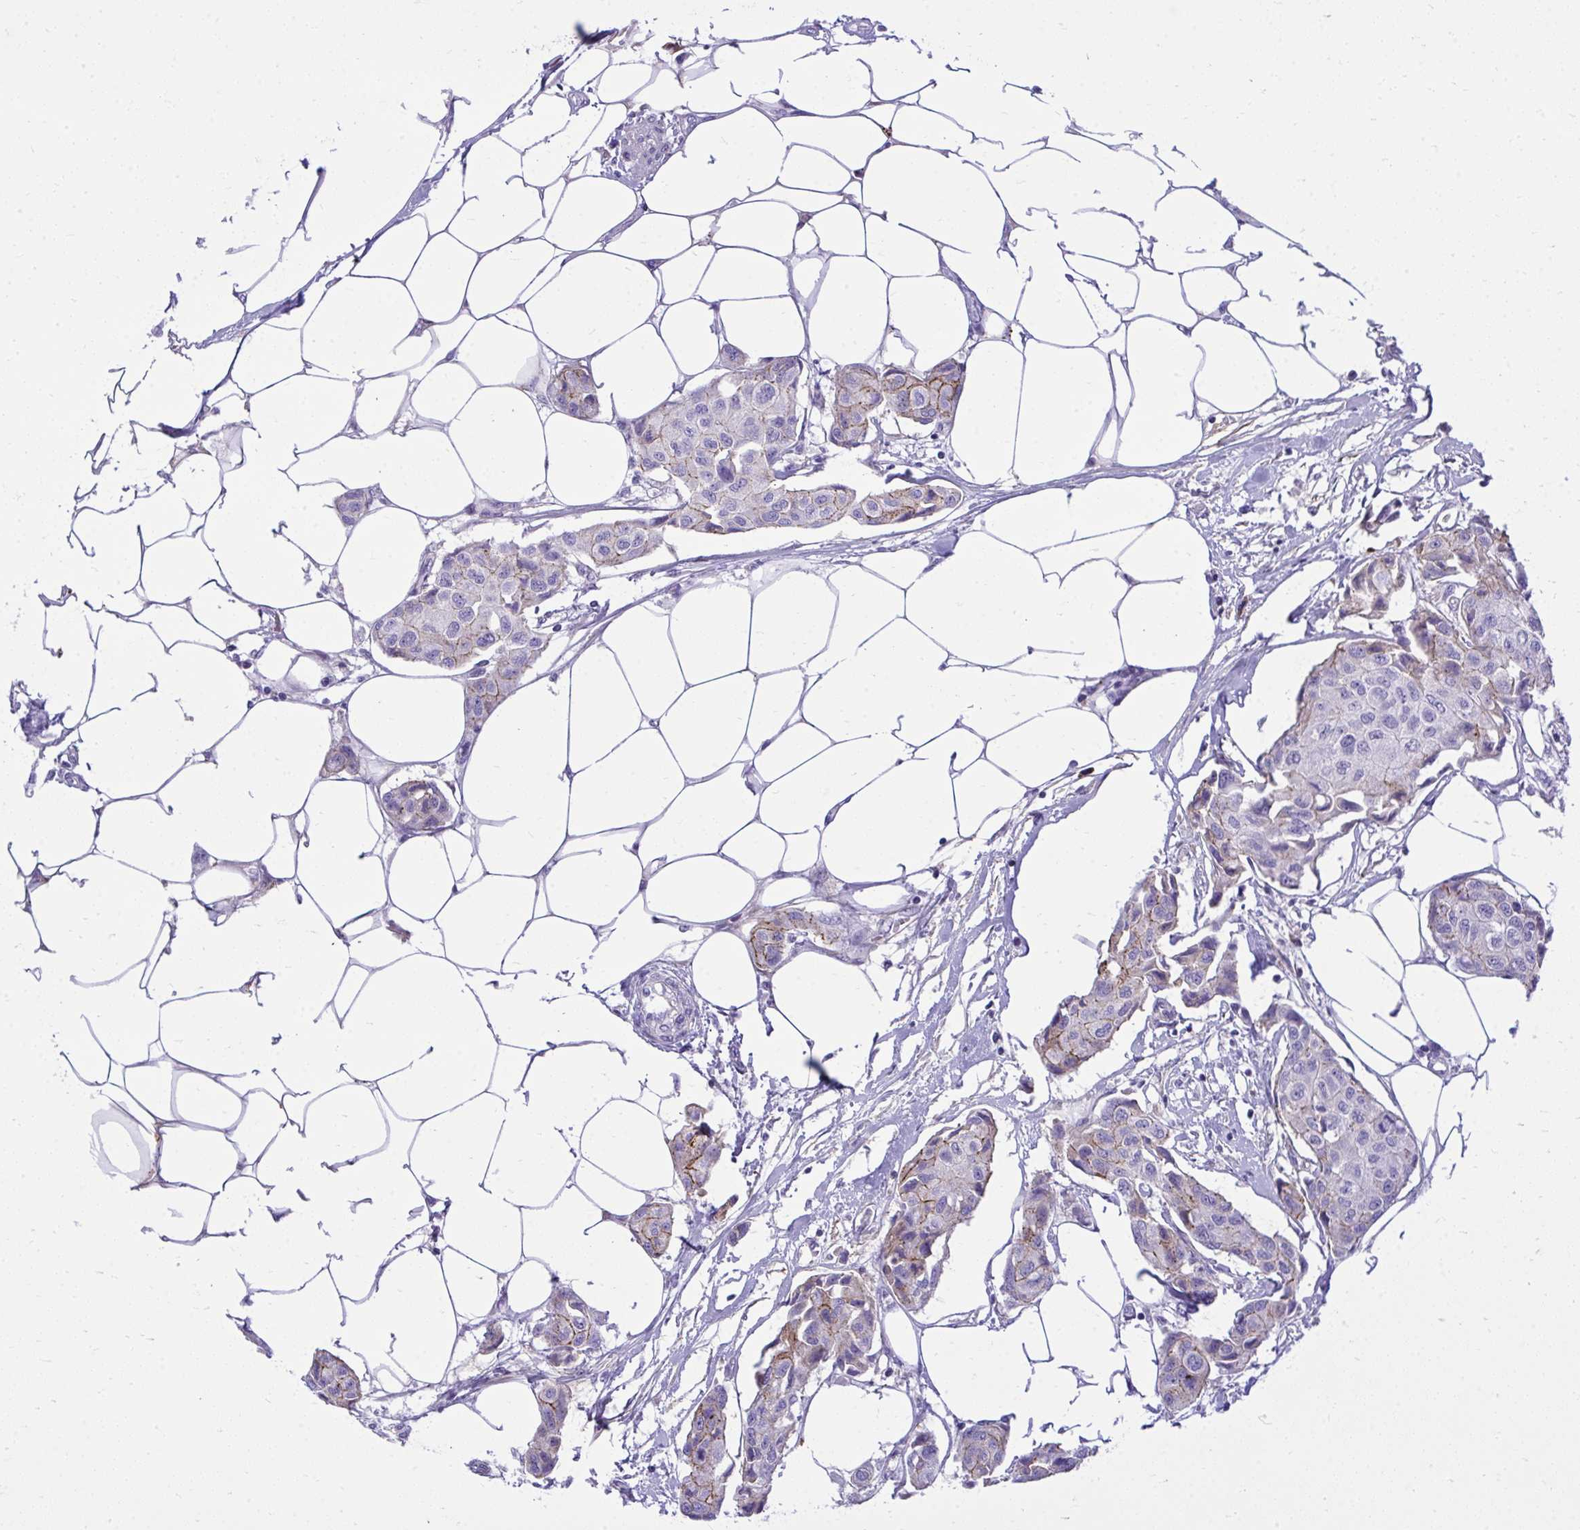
{"staining": {"intensity": "moderate", "quantity": "<25%", "location": "cytoplasmic/membranous"}, "tissue": "breast cancer", "cell_type": "Tumor cells", "image_type": "cancer", "snomed": [{"axis": "morphology", "description": "Duct carcinoma"}, {"axis": "topography", "description": "Breast"}, {"axis": "topography", "description": "Lymph node"}], "caption": "Intraductal carcinoma (breast) stained for a protein (brown) displays moderate cytoplasmic/membranous positive expression in about <25% of tumor cells.", "gene": "HRG", "patient": {"sex": "female", "age": 80}}